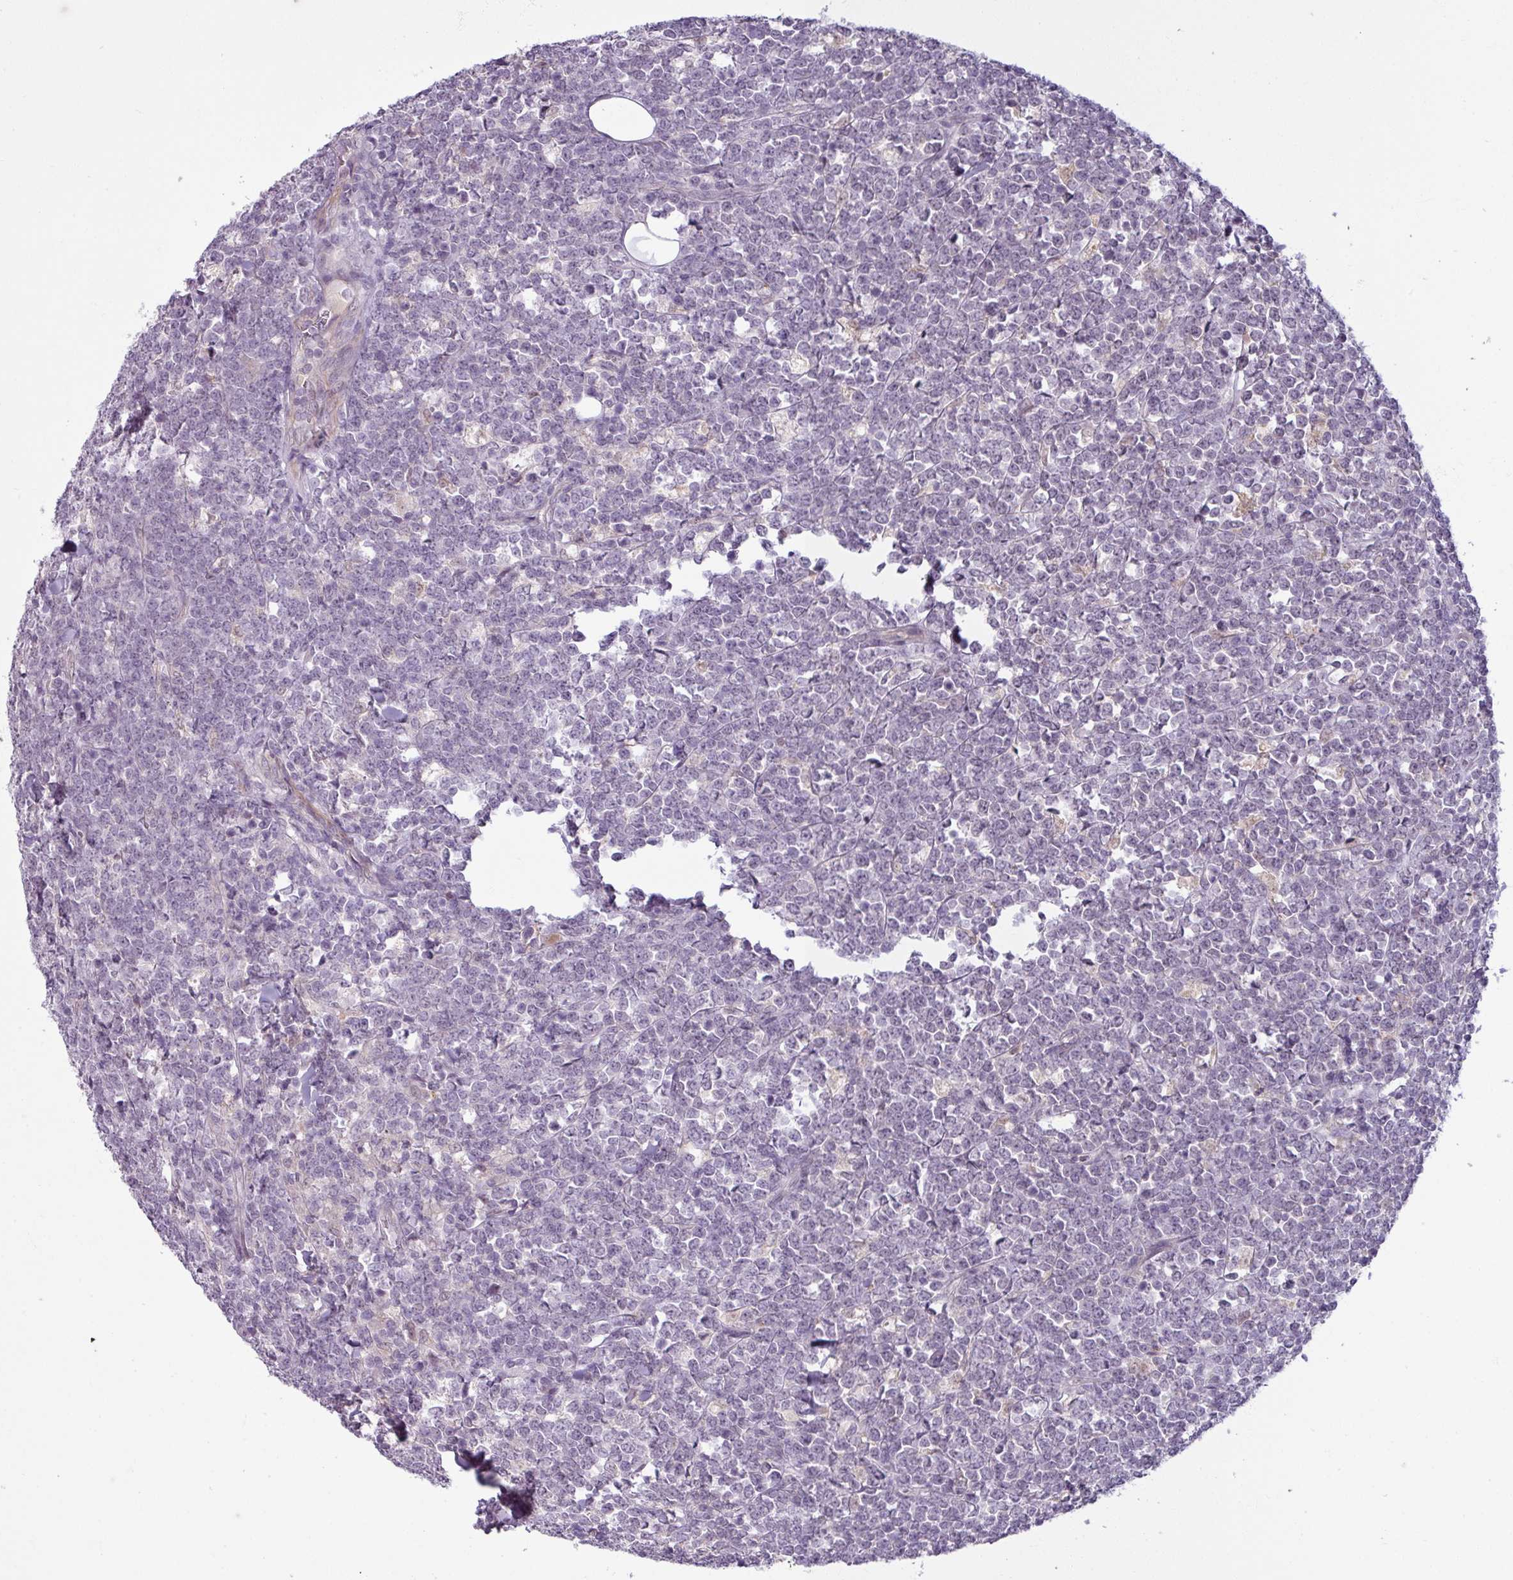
{"staining": {"intensity": "negative", "quantity": "none", "location": "none"}, "tissue": "lymphoma", "cell_type": "Tumor cells", "image_type": "cancer", "snomed": [{"axis": "morphology", "description": "Malignant lymphoma, non-Hodgkin's type, High grade"}, {"axis": "topography", "description": "Small intestine"}, {"axis": "topography", "description": "Colon"}], "caption": "Lymphoma was stained to show a protein in brown. There is no significant positivity in tumor cells.", "gene": "UVSSA", "patient": {"sex": "male", "age": 8}}